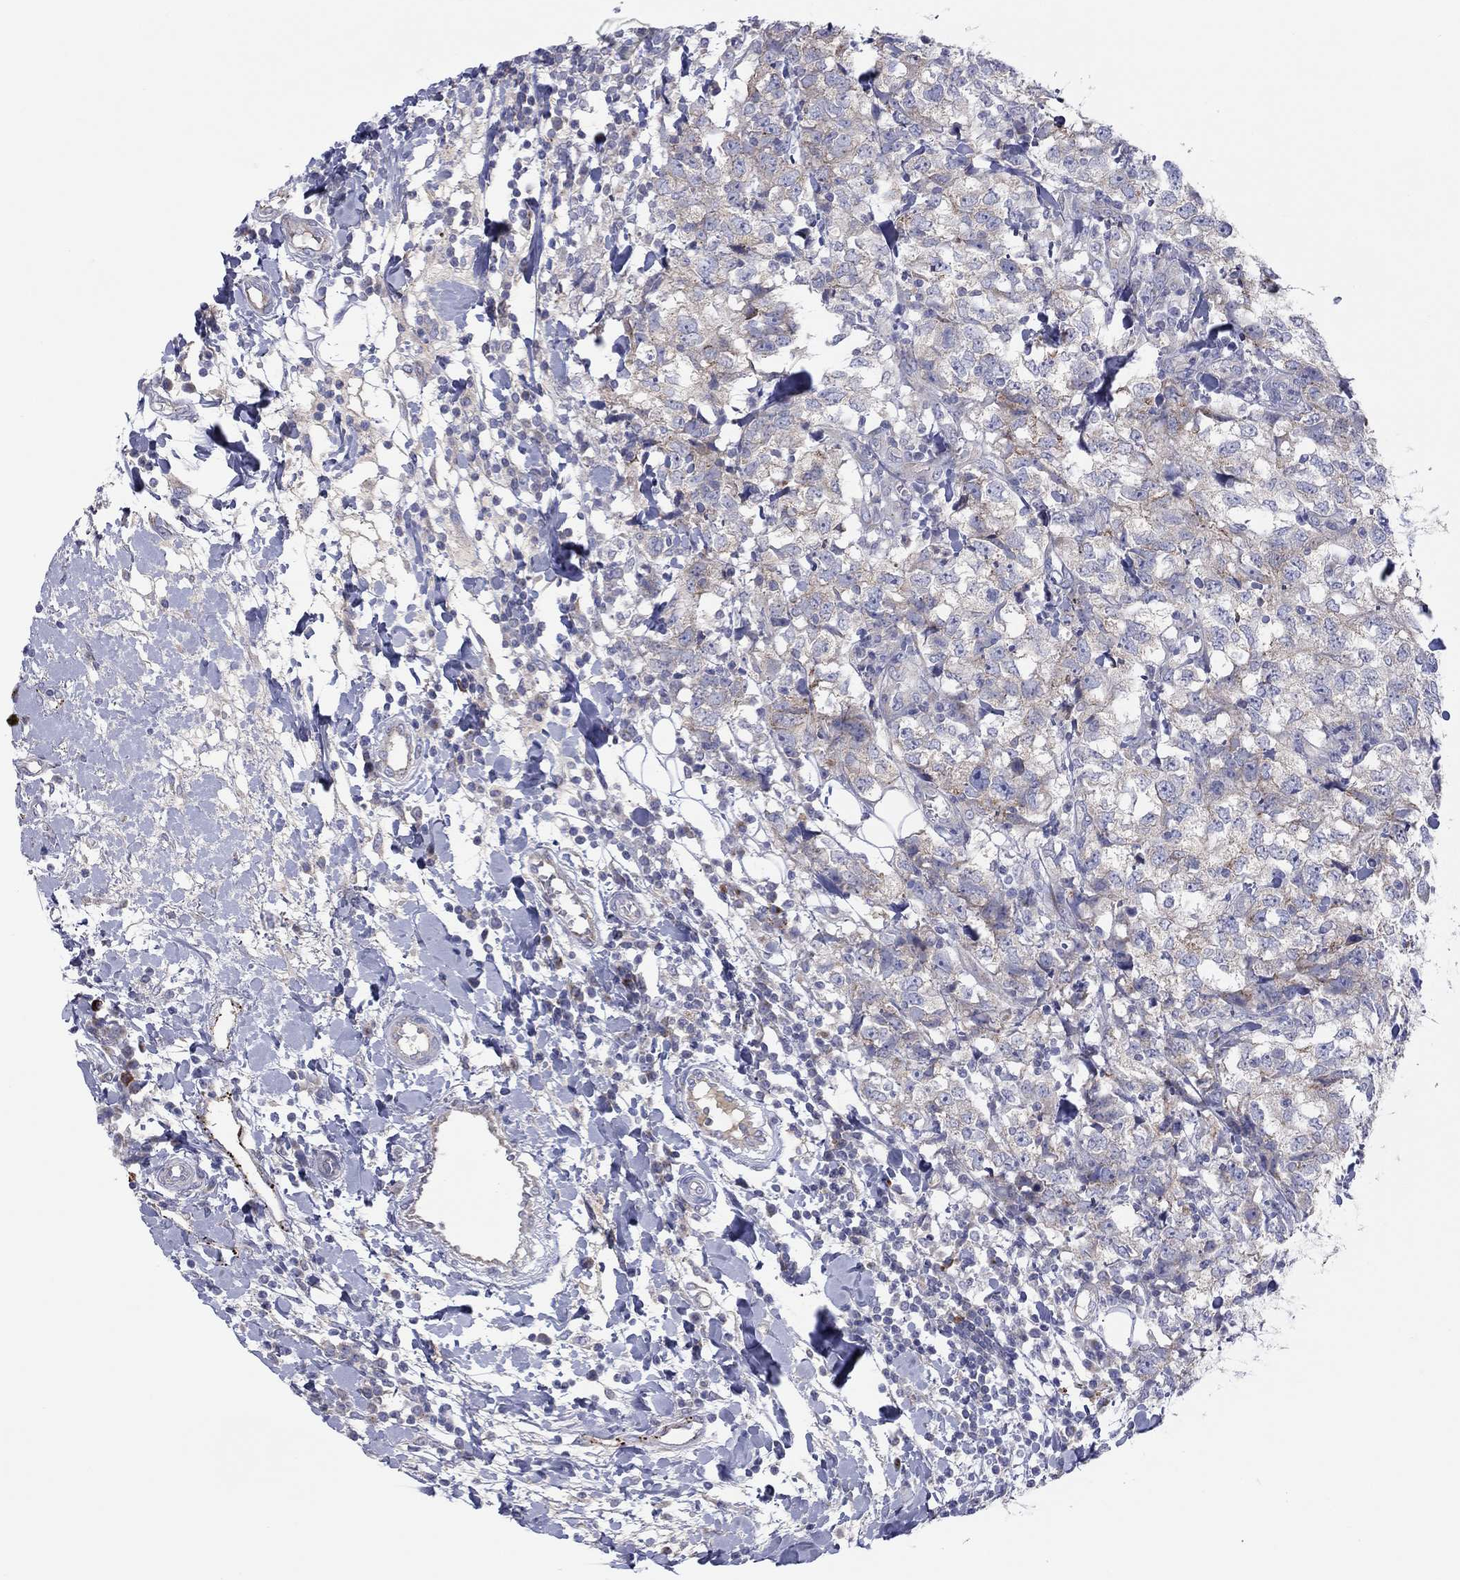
{"staining": {"intensity": "moderate", "quantity": "<25%", "location": "cytoplasmic/membranous"}, "tissue": "breast cancer", "cell_type": "Tumor cells", "image_type": "cancer", "snomed": [{"axis": "morphology", "description": "Duct carcinoma"}, {"axis": "topography", "description": "Breast"}], "caption": "High-magnification brightfield microscopy of infiltrating ductal carcinoma (breast) stained with DAB (brown) and counterstained with hematoxylin (blue). tumor cells exhibit moderate cytoplasmic/membranous staining is present in about<25% of cells.", "gene": "BCO2", "patient": {"sex": "female", "age": 30}}